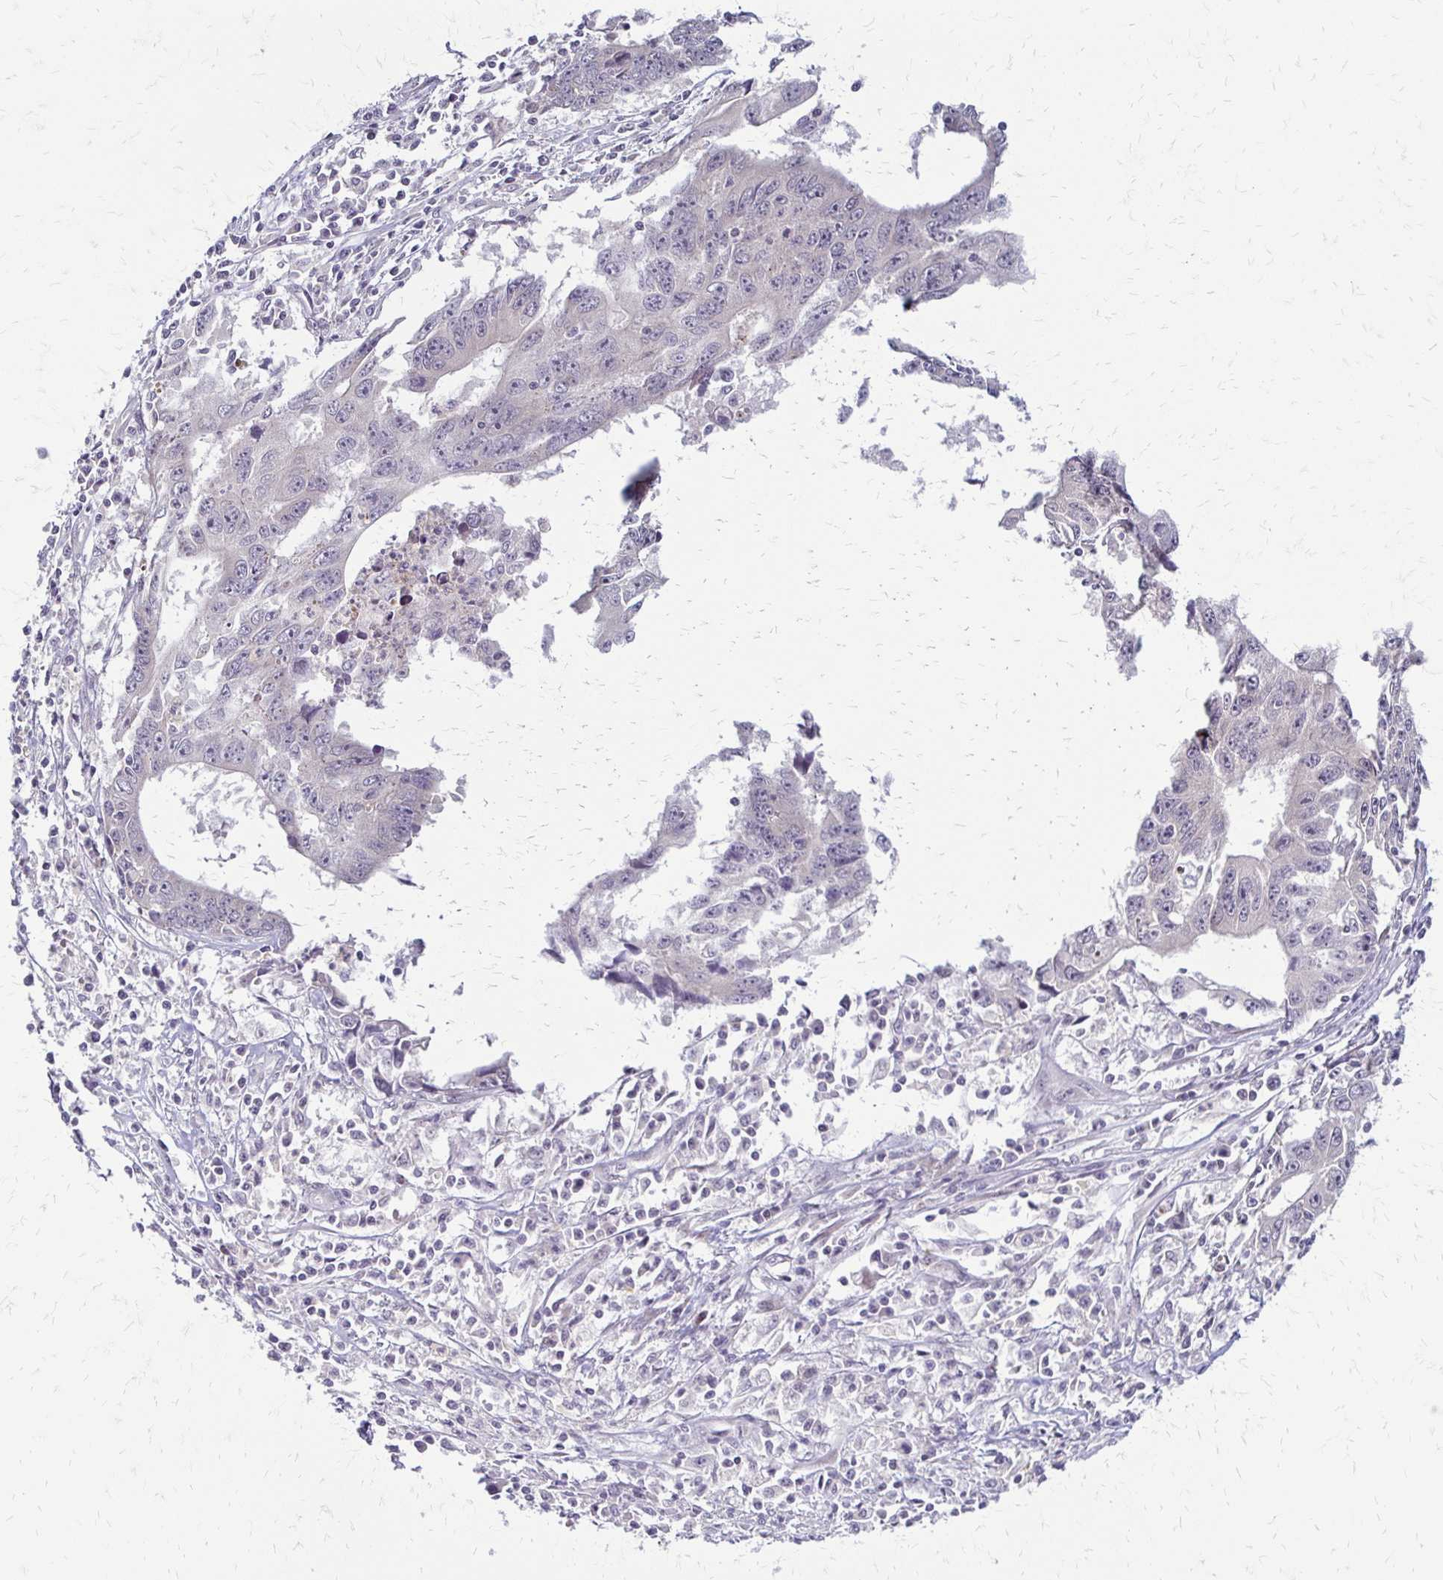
{"staining": {"intensity": "negative", "quantity": "none", "location": "none"}, "tissue": "liver cancer", "cell_type": "Tumor cells", "image_type": "cancer", "snomed": [{"axis": "morphology", "description": "Cholangiocarcinoma"}, {"axis": "topography", "description": "Liver"}], "caption": "Immunohistochemical staining of human liver cholangiocarcinoma shows no significant positivity in tumor cells.", "gene": "TRIR", "patient": {"sex": "male", "age": 65}}